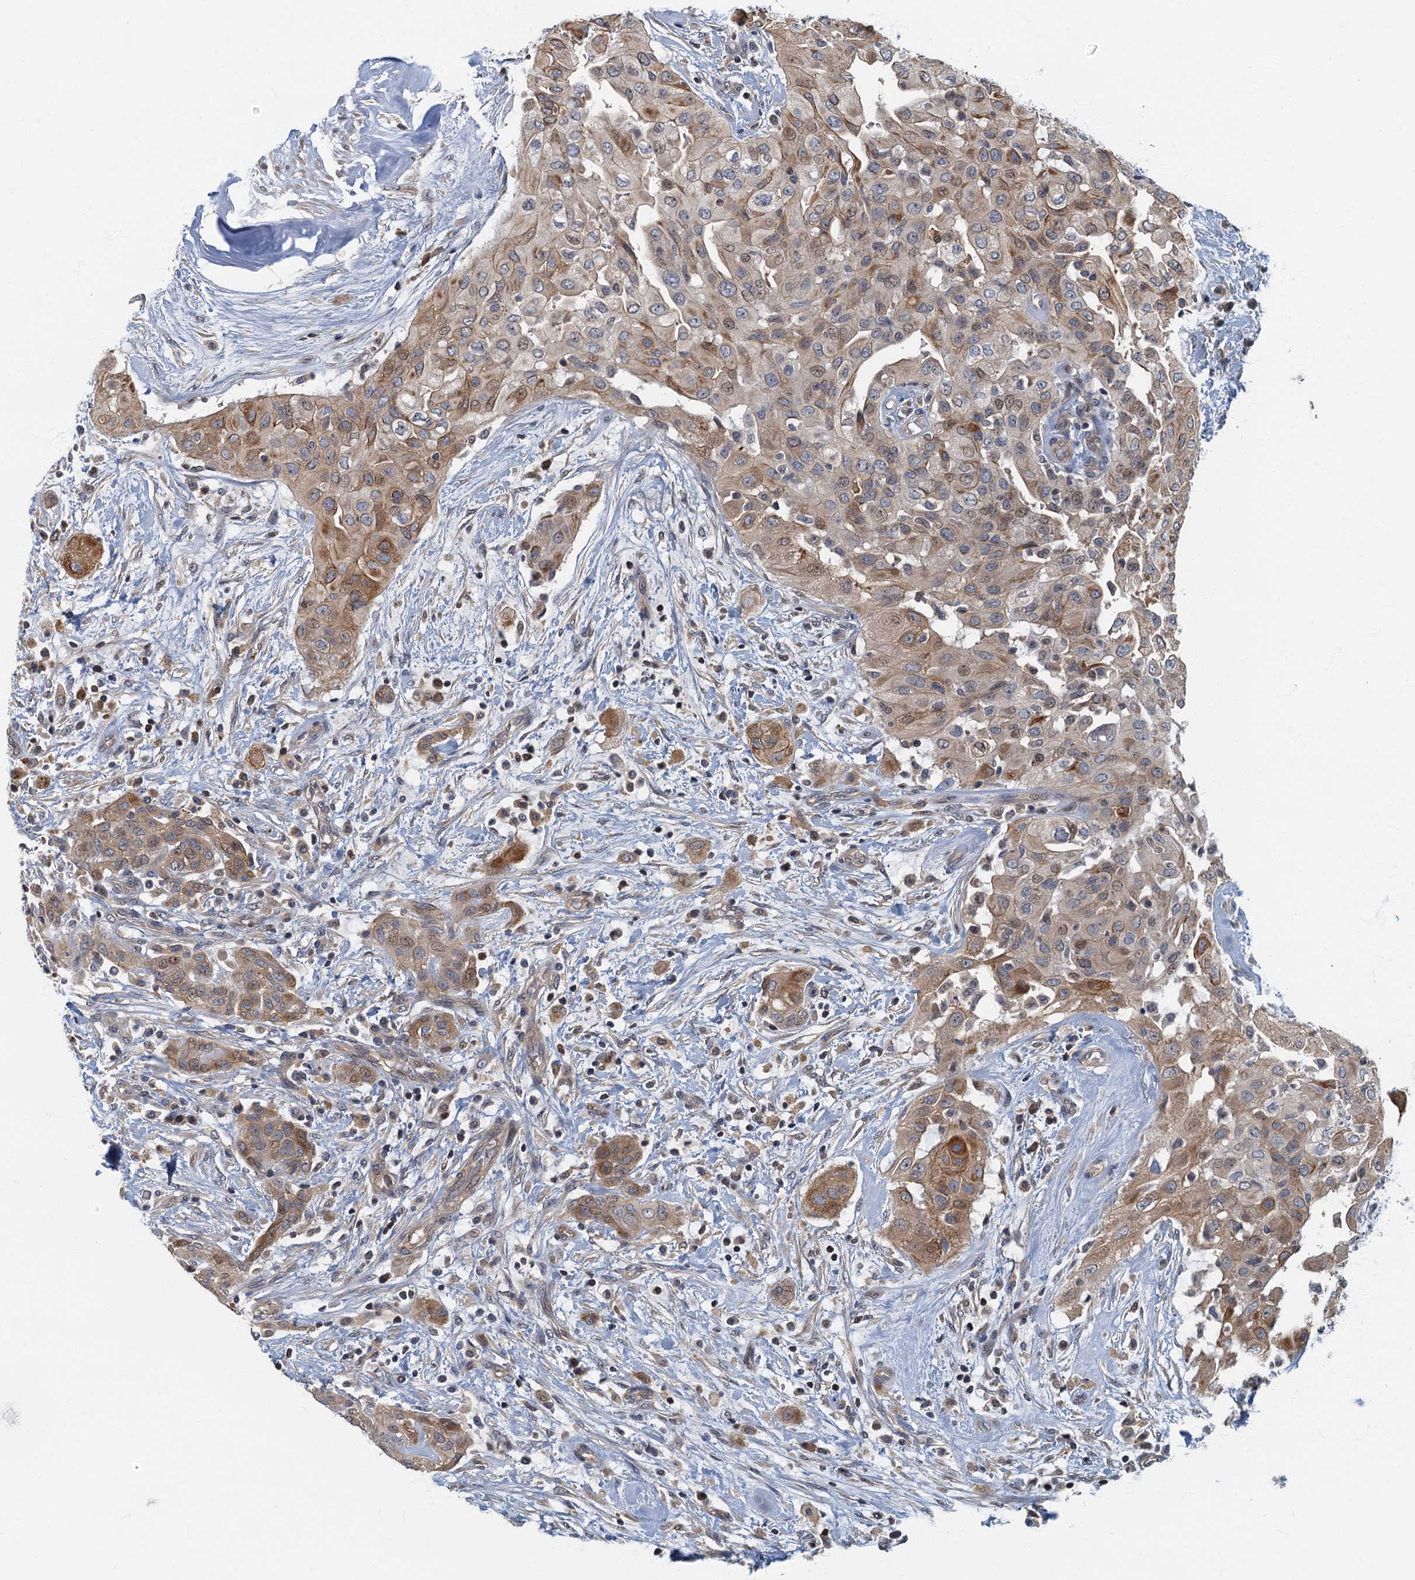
{"staining": {"intensity": "weak", "quantity": ">75%", "location": "cytoplasmic/membranous"}, "tissue": "thyroid cancer", "cell_type": "Tumor cells", "image_type": "cancer", "snomed": [{"axis": "morphology", "description": "Papillary adenocarcinoma, NOS"}, {"axis": "topography", "description": "Thyroid gland"}], "caption": "A brown stain highlights weak cytoplasmic/membranous expression of a protein in thyroid cancer tumor cells. The protein of interest is shown in brown color, while the nuclei are stained blue.", "gene": "CKAP2L", "patient": {"sex": "female", "age": 59}}